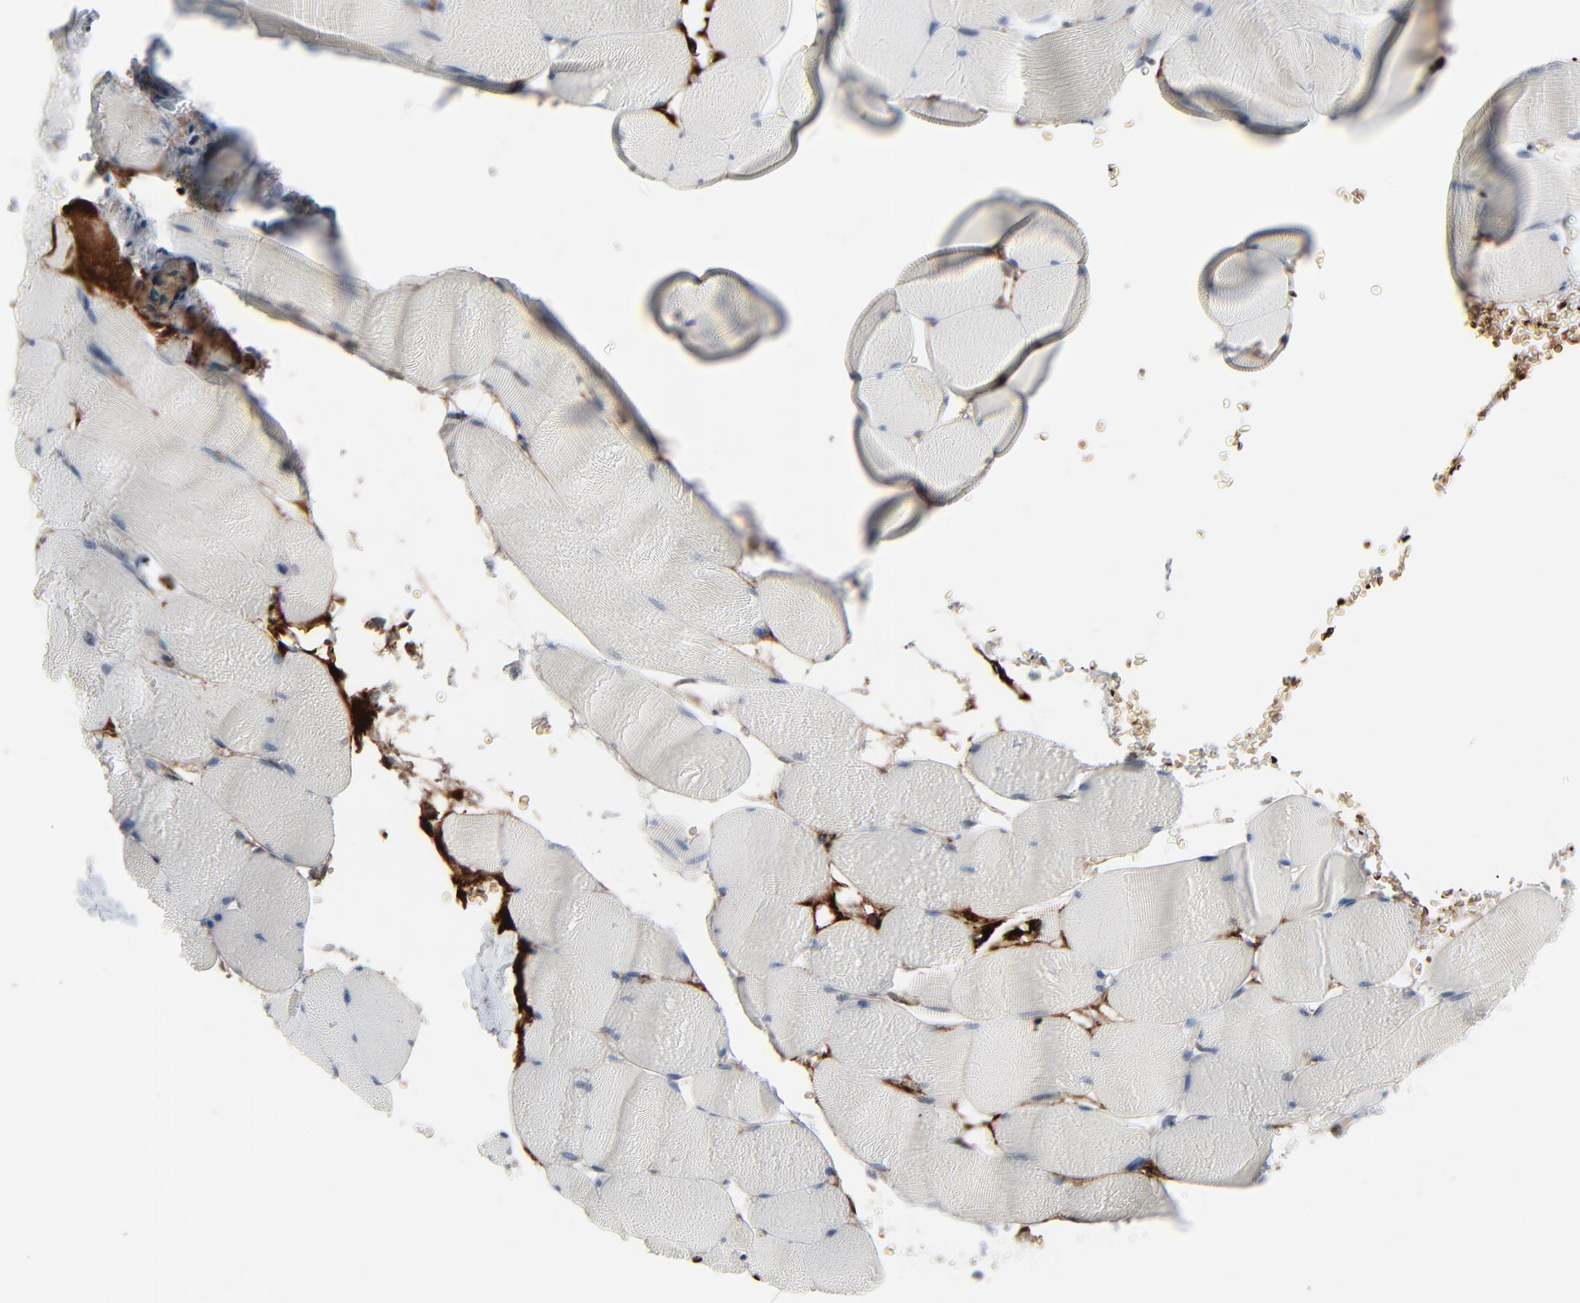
{"staining": {"intensity": "negative", "quantity": "none", "location": "none"}, "tissue": "skeletal muscle", "cell_type": "Myocytes", "image_type": "normal", "snomed": [{"axis": "morphology", "description": "Normal tissue, NOS"}, {"axis": "topography", "description": "Skeletal muscle"}], "caption": "An image of skeletal muscle stained for a protein shows no brown staining in myocytes. (DAB (3,3'-diaminobenzidine) immunohistochemistry, high magnification).", "gene": "SAGE1", "patient": {"sex": "male", "age": 62}}